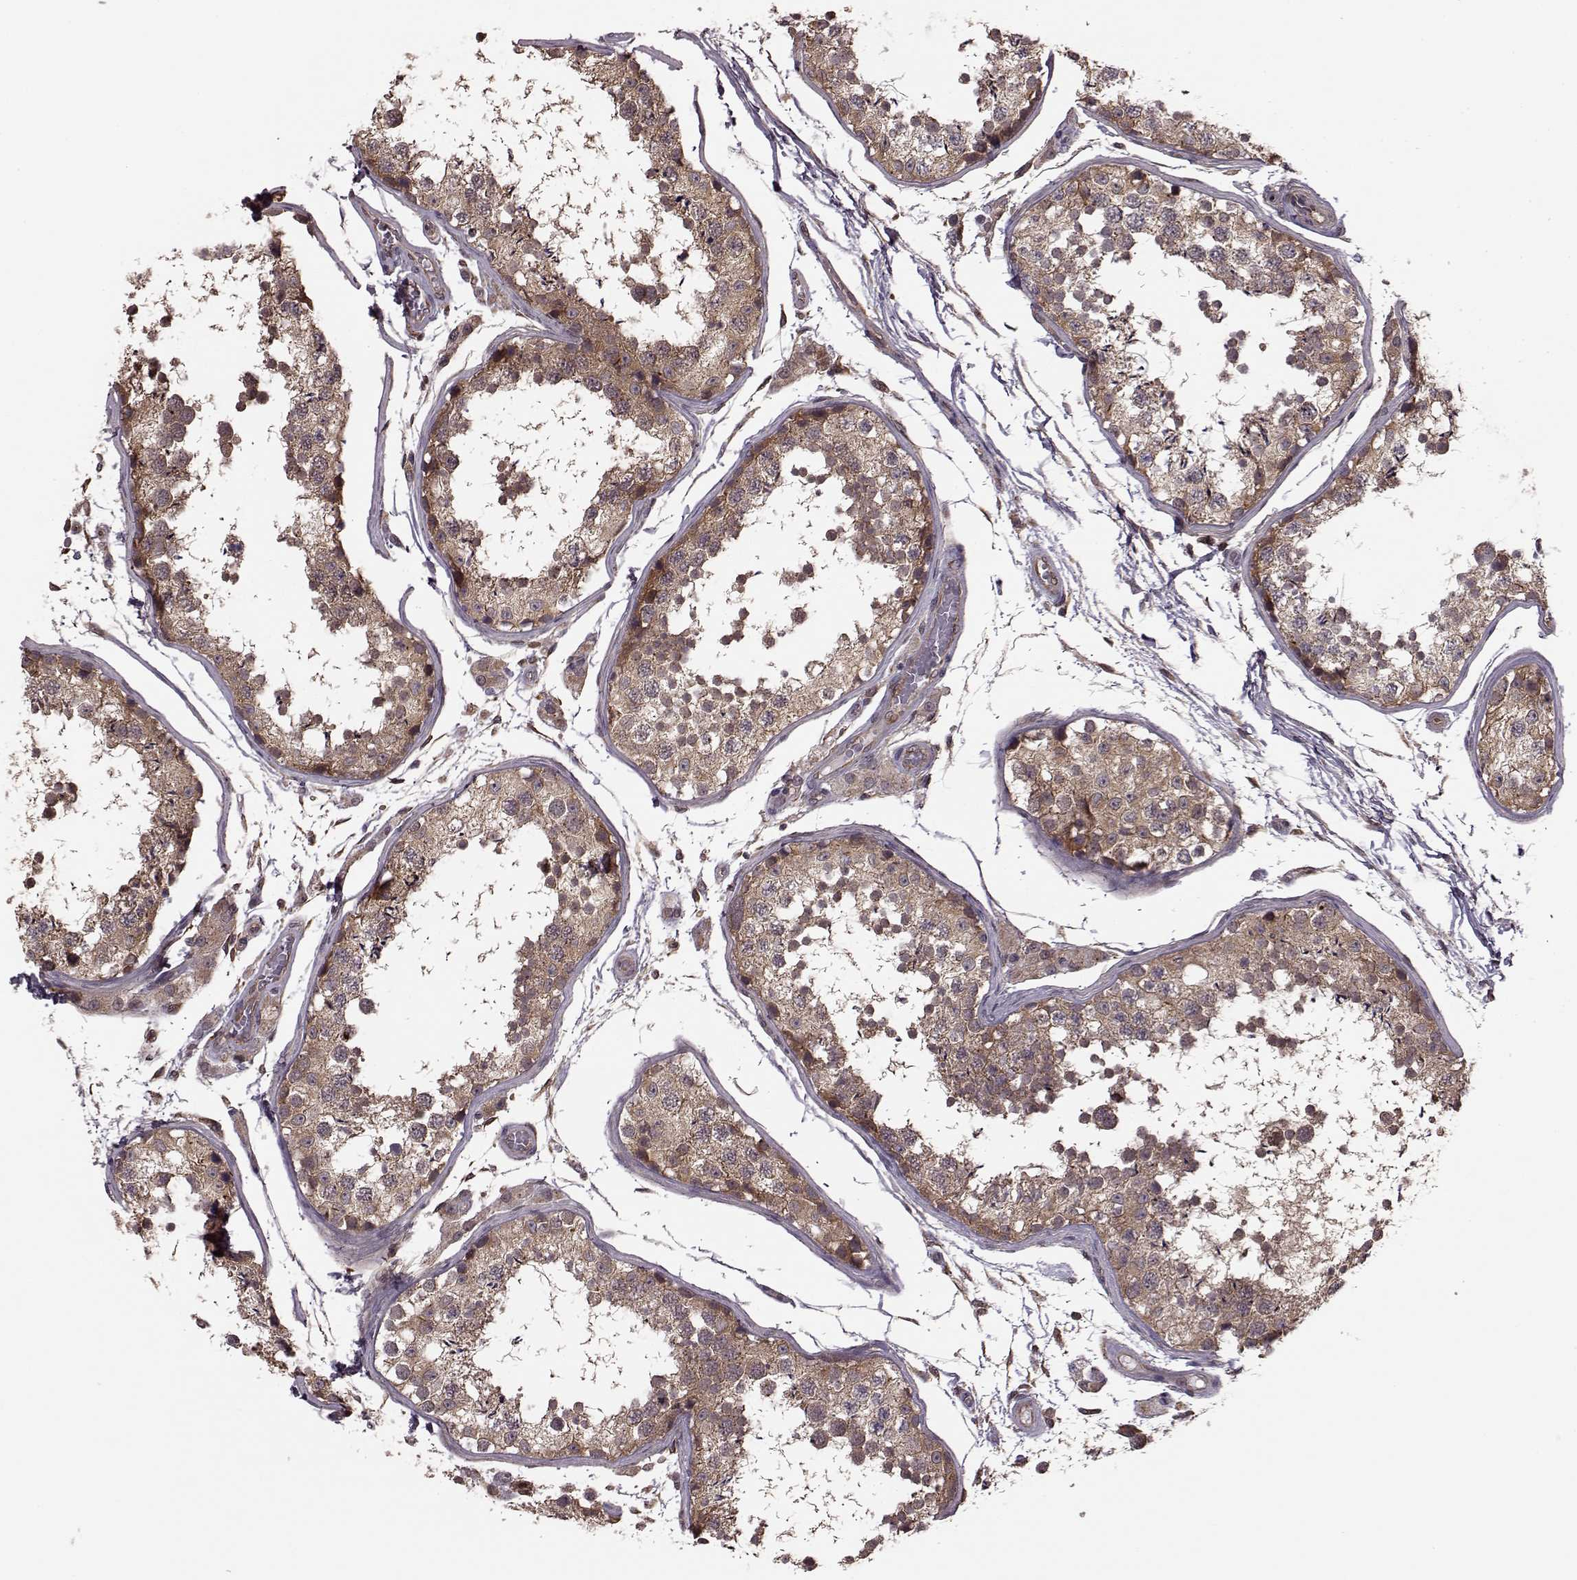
{"staining": {"intensity": "strong", "quantity": "25%-75%", "location": "cytoplasmic/membranous"}, "tissue": "testis", "cell_type": "Cells in seminiferous ducts", "image_type": "normal", "snomed": [{"axis": "morphology", "description": "Normal tissue, NOS"}, {"axis": "topography", "description": "Testis"}], "caption": "Cells in seminiferous ducts show strong cytoplasmic/membranous positivity in about 25%-75% of cells in benign testis.", "gene": "FNIP2", "patient": {"sex": "male", "age": 29}}